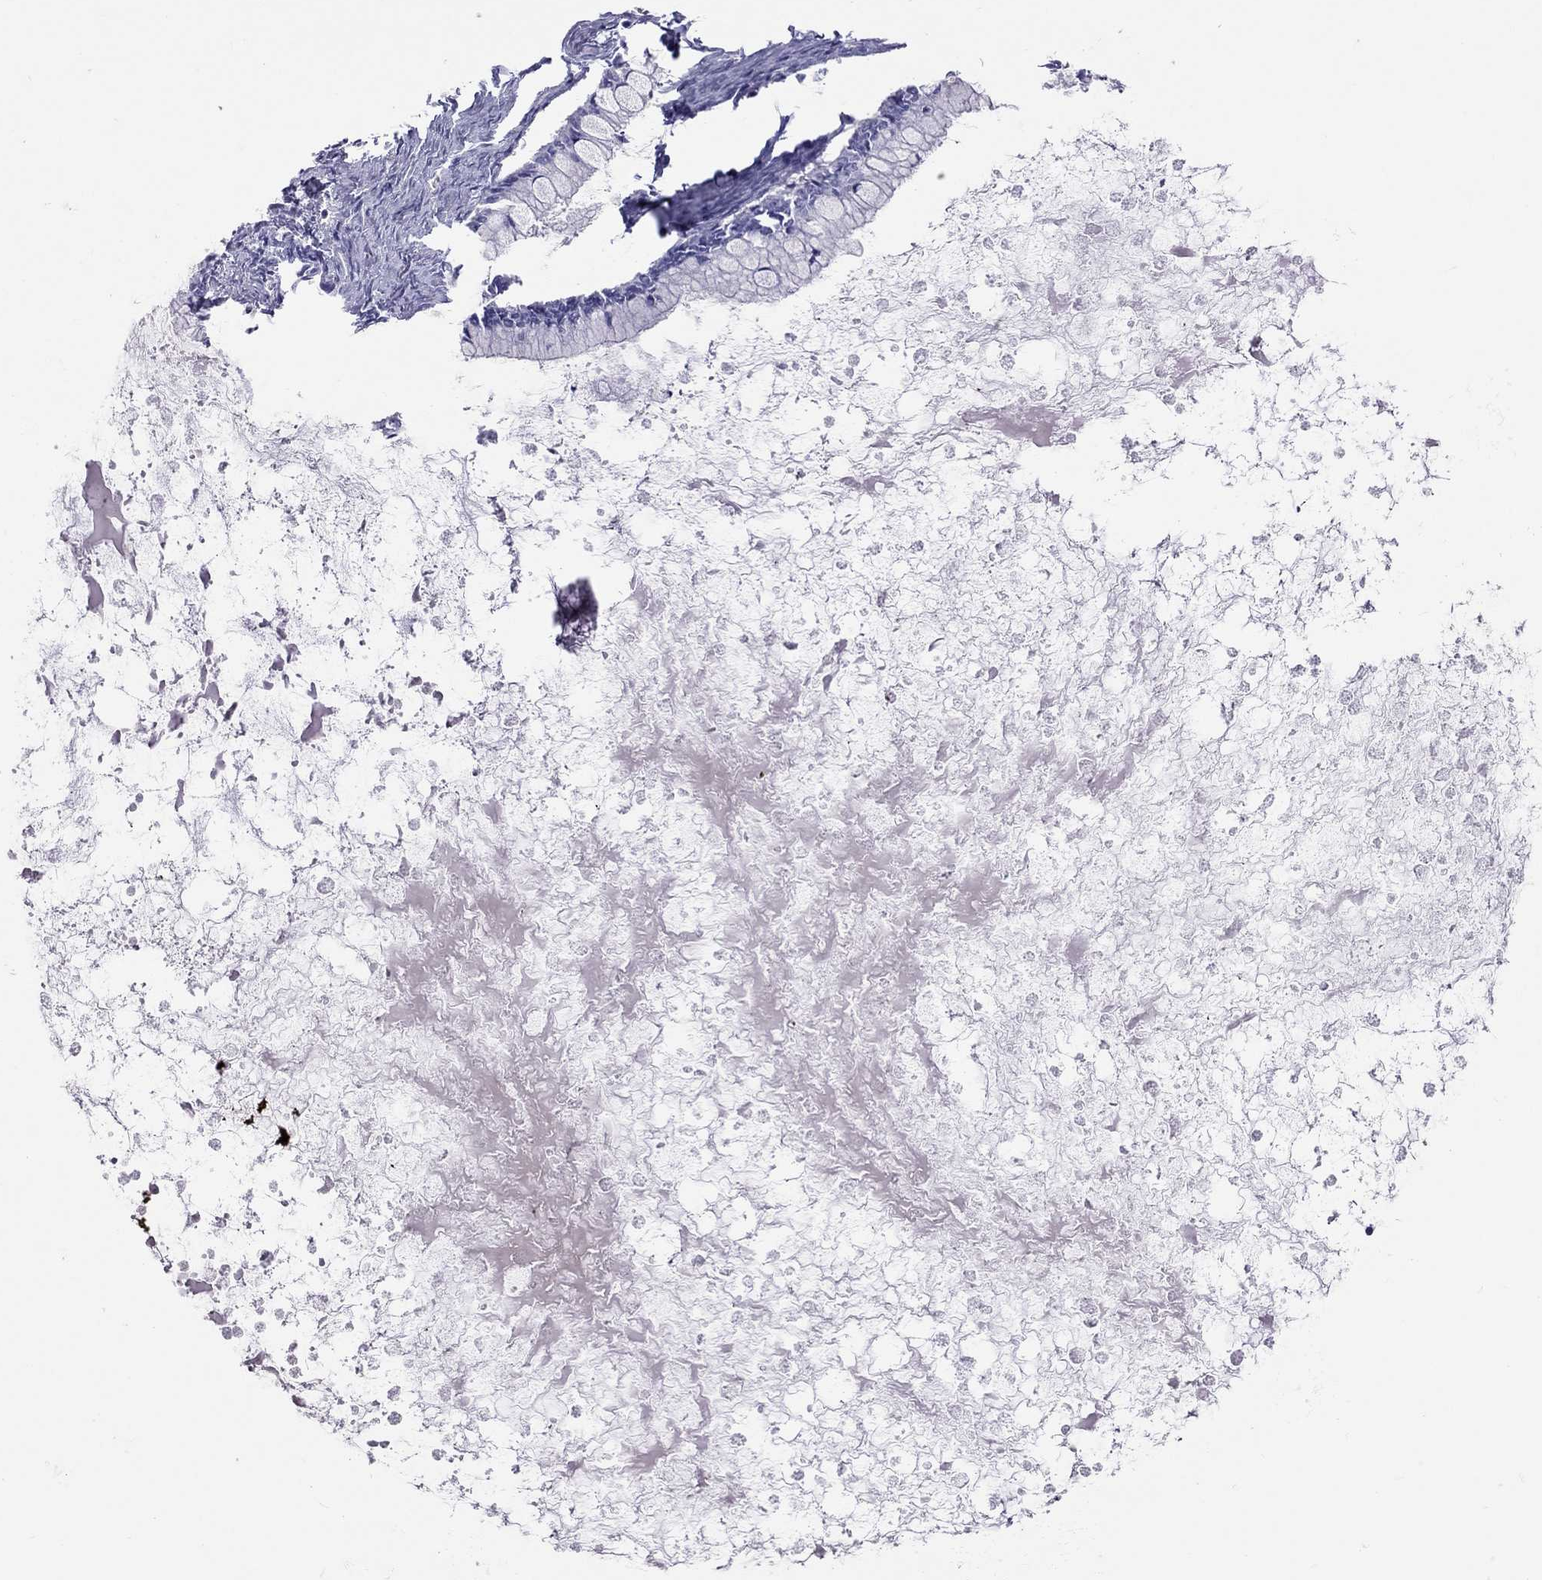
{"staining": {"intensity": "negative", "quantity": "none", "location": "none"}, "tissue": "ovarian cancer", "cell_type": "Tumor cells", "image_type": "cancer", "snomed": [{"axis": "morphology", "description": "Cystadenocarcinoma, mucinous, NOS"}, {"axis": "topography", "description": "Ovary"}], "caption": "Mucinous cystadenocarcinoma (ovarian) stained for a protein using immunohistochemistry (IHC) displays no positivity tumor cells.", "gene": "STAG3", "patient": {"sex": "female", "age": 67}}